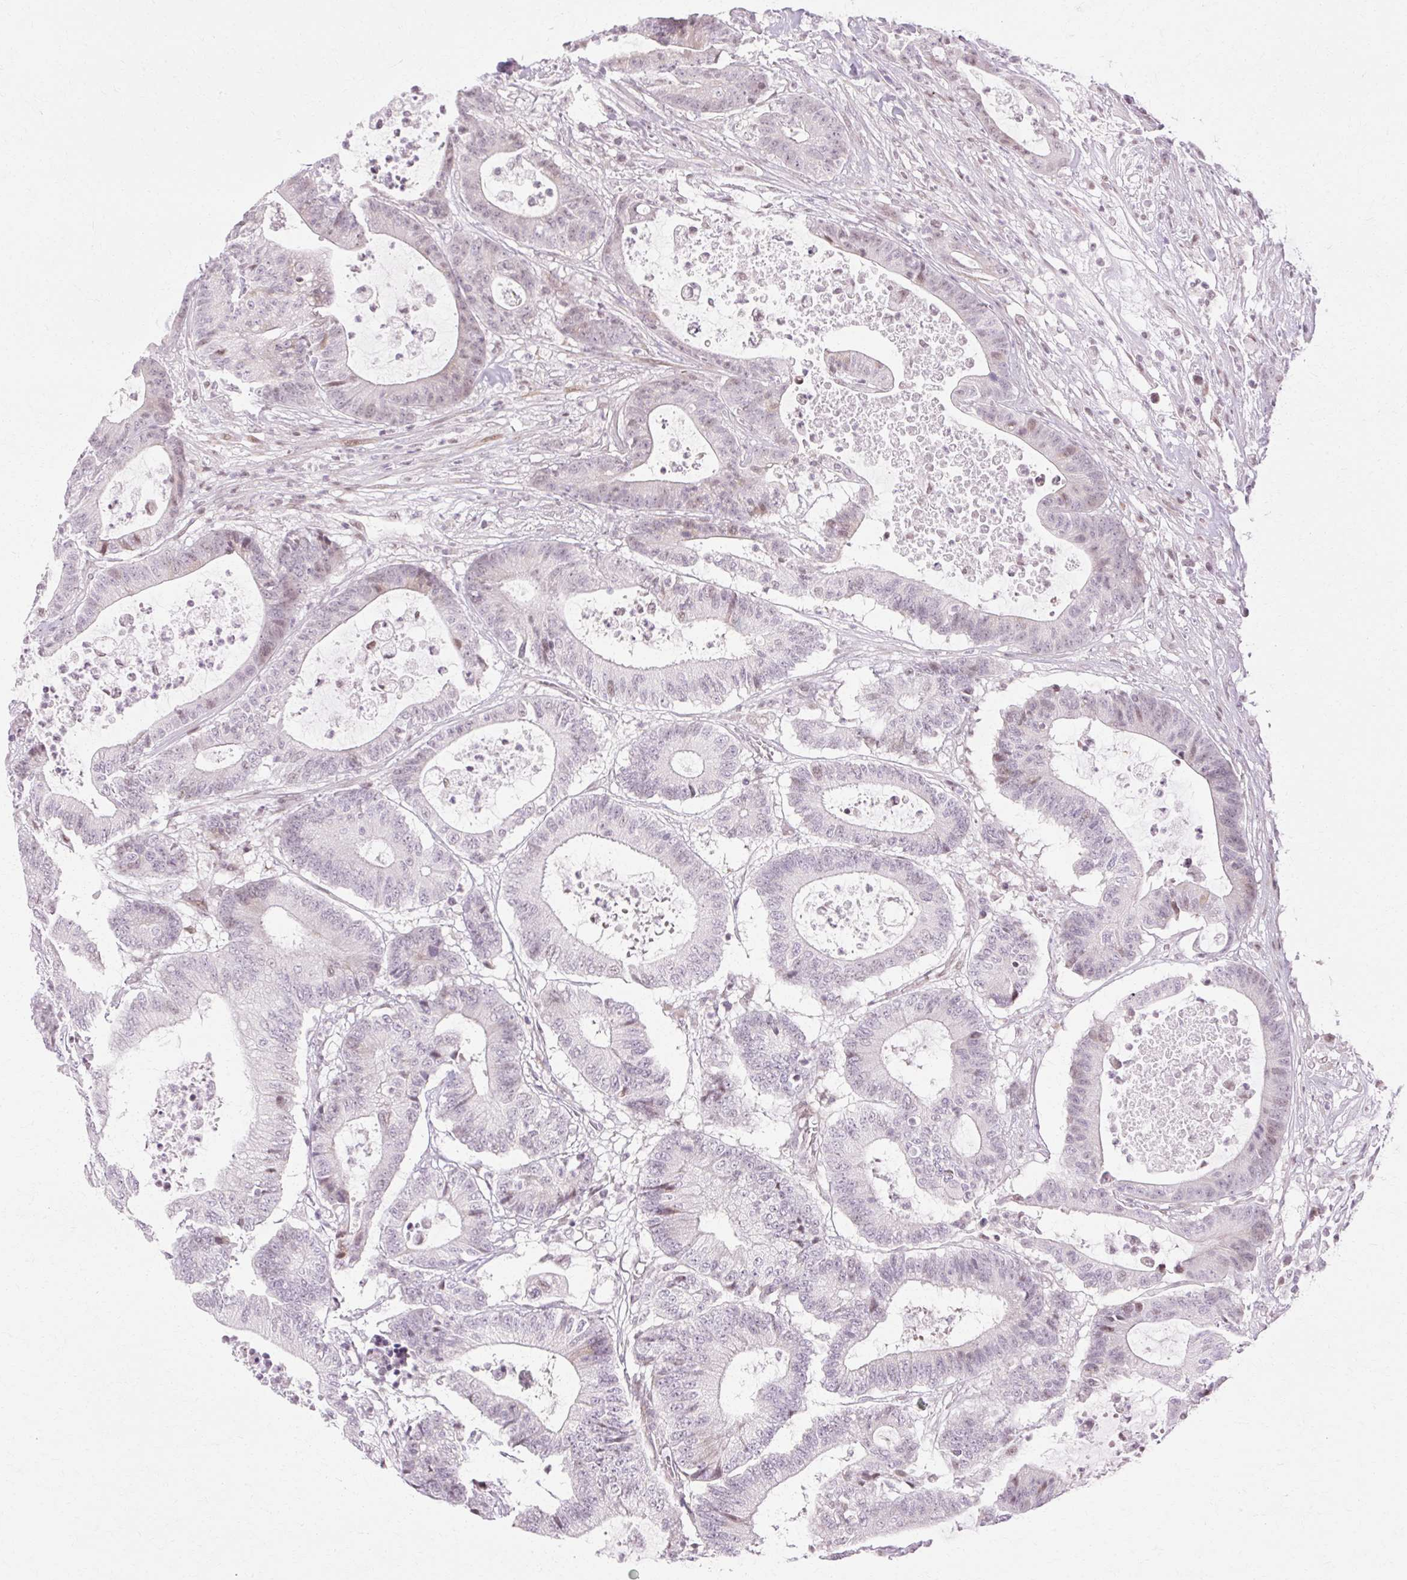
{"staining": {"intensity": "weak", "quantity": "<25%", "location": "nuclear"}, "tissue": "colorectal cancer", "cell_type": "Tumor cells", "image_type": "cancer", "snomed": [{"axis": "morphology", "description": "Adenocarcinoma, NOS"}, {"axis": "topography", "description": "Colon"}], "caption": "Immunohistochemical staining of colorectal cancer exhibits no significant positivity in tumor cells.", "gene": "C3orf49", "patient": {"sex": "female", "age": 84}}